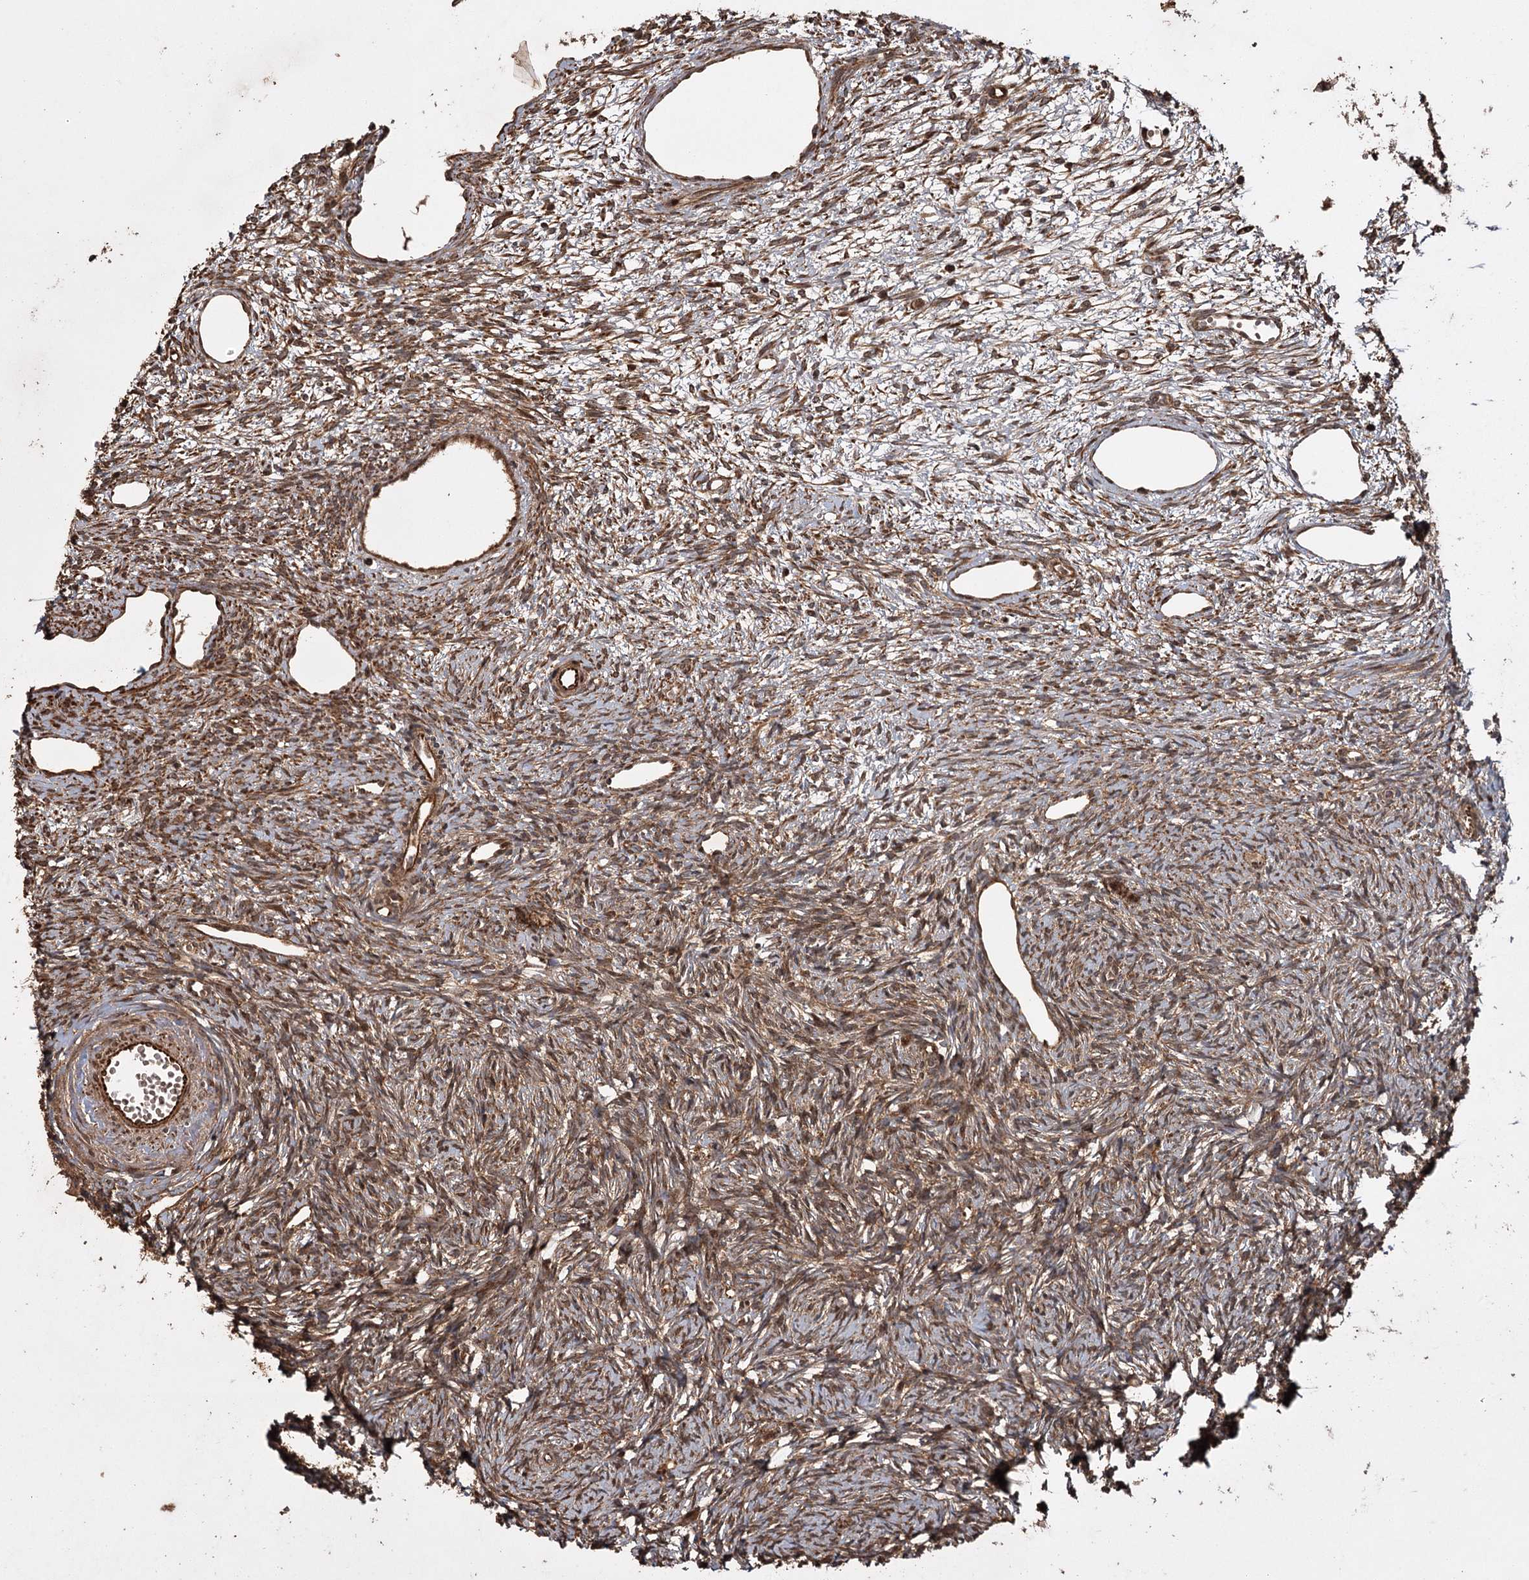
{"staining": {"intensity": "strong", "quantity": "25%-75%", "location": "cytoplasmic/membranous"}, "tissue": "ovary", "cell_type": "Ovarian stroma cells", "image_type": "normal", "snomed": [{"axis": "morphology", "description": "Normal tissue, NOS"}, {"axis": "topography", "description": "Ovary"}], "caption": "The histopathology image exhibits staining of normal ovary, revealing strong cytoplasmic/membranous protein staining (brown color) within ovarian stroma cells.", "gene": "RPAP3", "patient": {"sex": "female", "age": 51}}